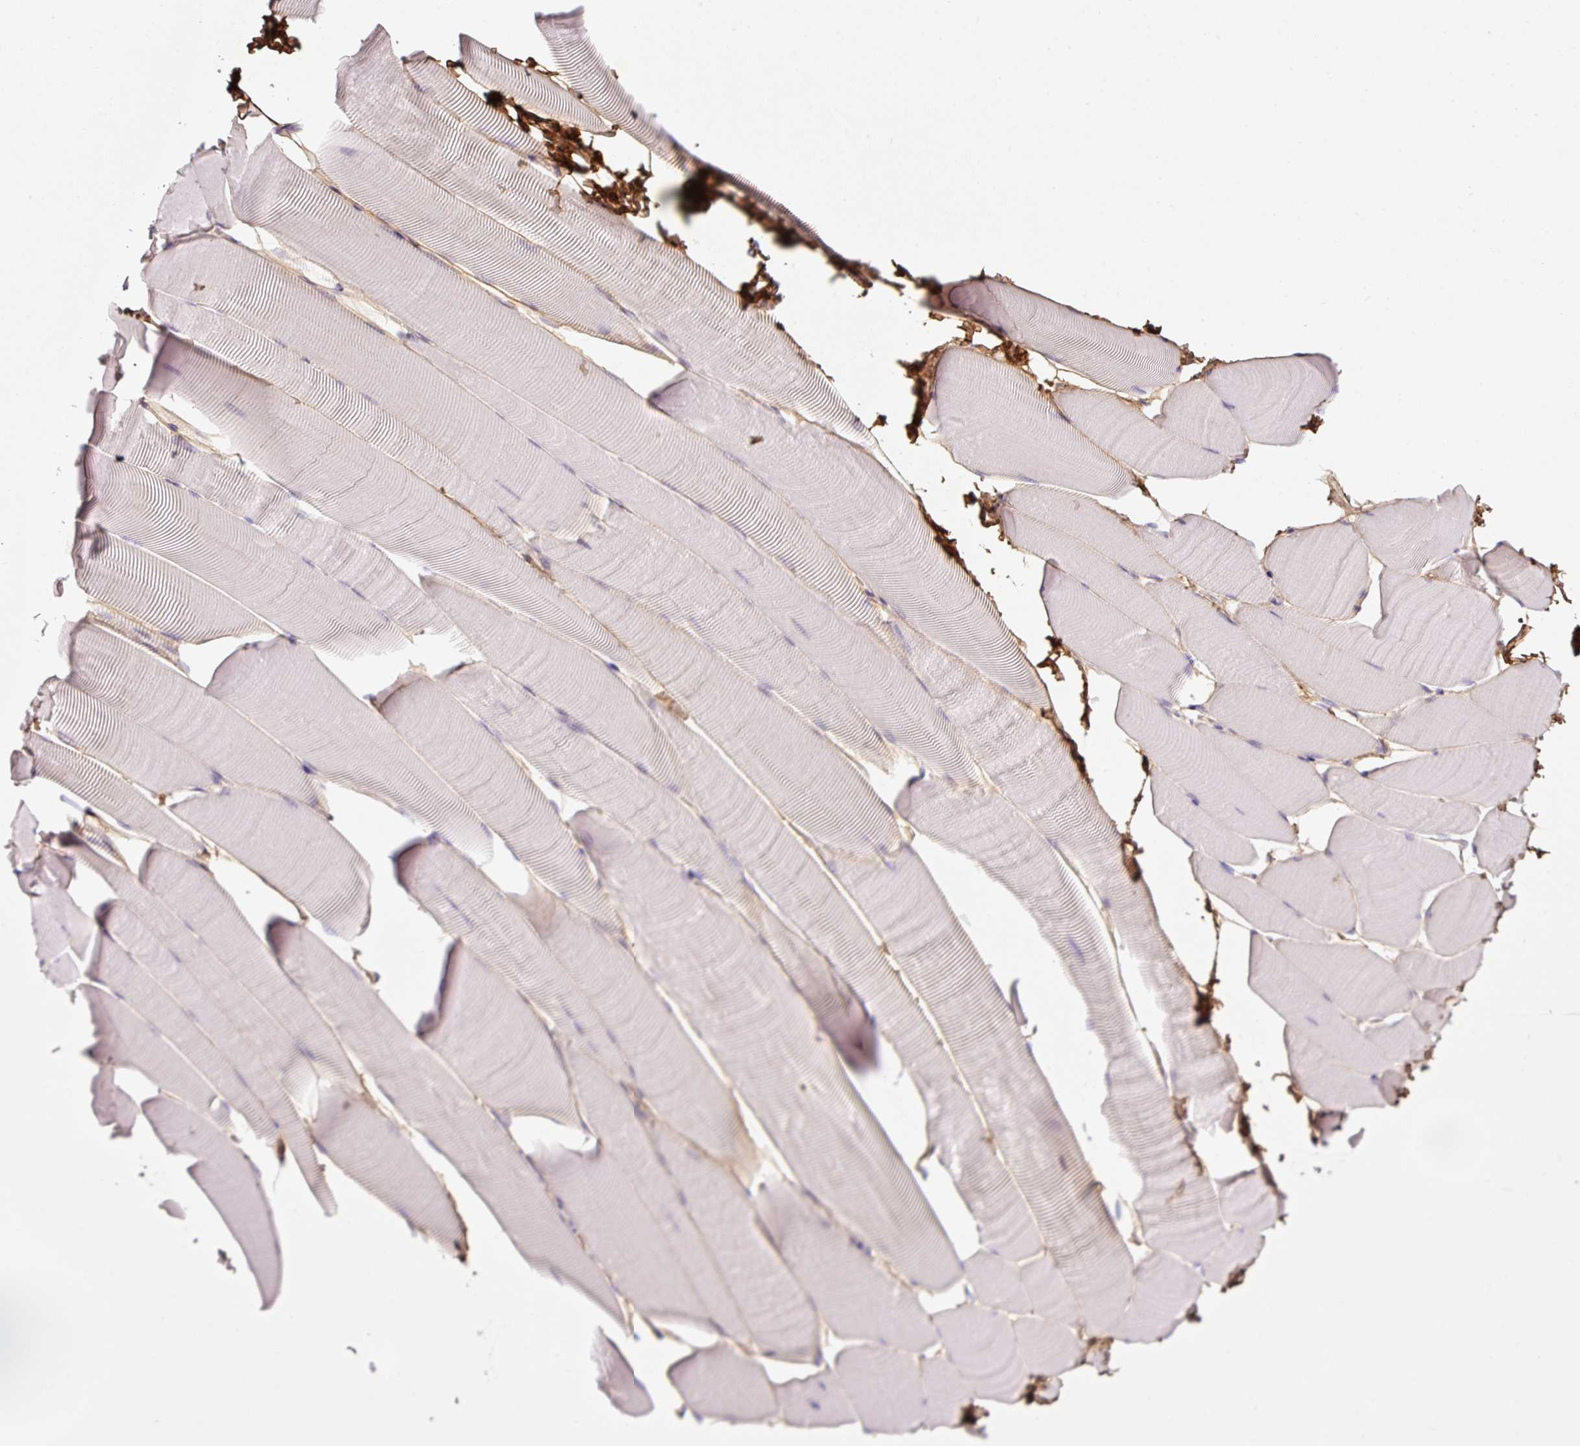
{"staining": {"intensity": "negative", "quantity": "none", "location": "none"}, "tissue": "skeletal muscle", "cell_type": "Myocytes", "image_type": "normal", "snomed": [{"axis": "morphology", "description": "Normal tissue, NOS"}, {"axis": "topography", "description": "Skeletal muscle"}], "caption": "IHC histopathology image of normal skeletal muscle: human skeletal muscle stained with DAB (3,3'-diaminobenzidine) exhibits no significant protein positivity in myocytes. (DAB (3,3'-diaminobenzidine) IHC with hematoxylin counter stain).", "gene": "SOS2", "patient": {"sex": "male", "age": 25}}